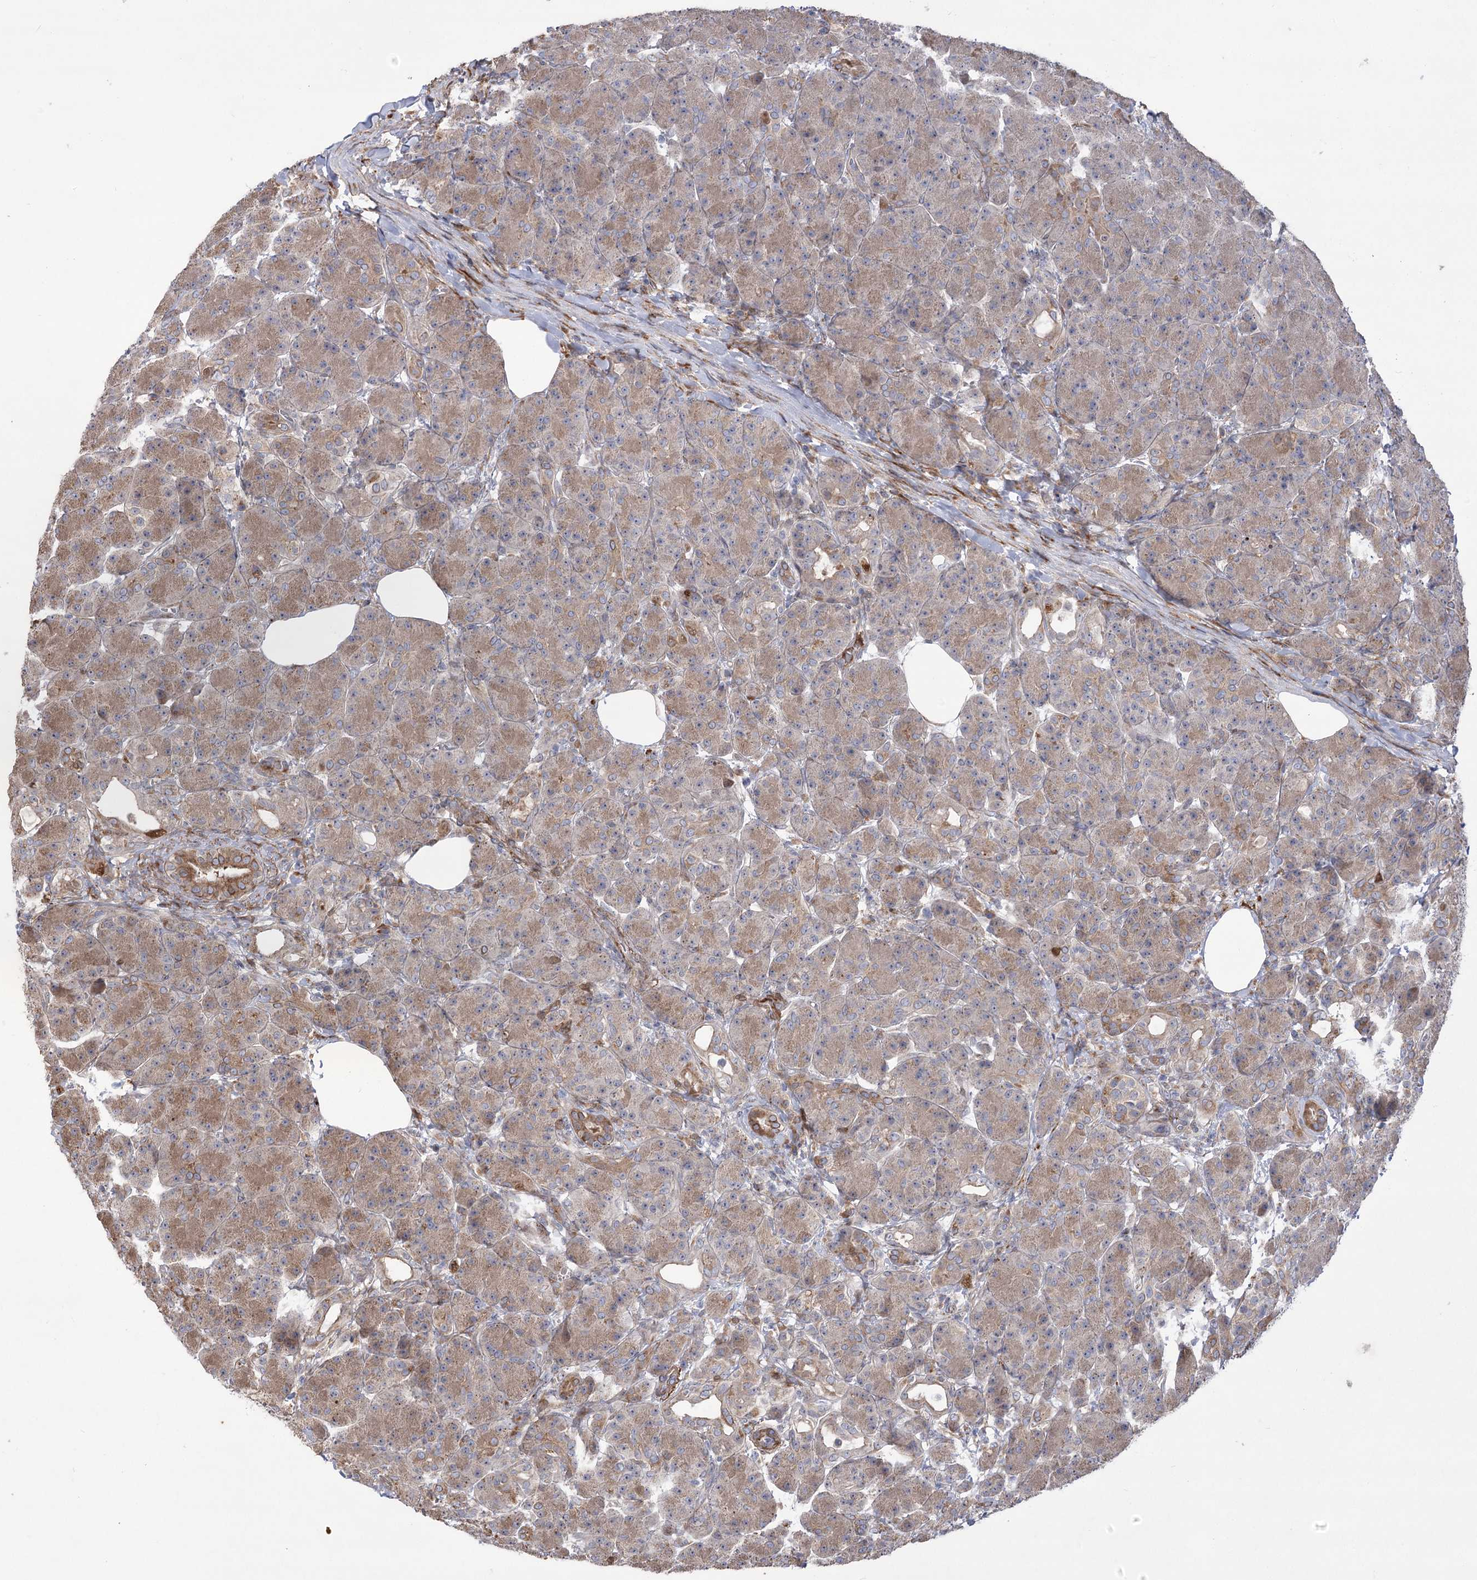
{"staining": {"intensity": "moderate", "quantity": ">75%", "location": "cytoplasmic/membranous"}, "tissue": "pancreas", "cell_type": "Exocrine glandular cells", "image_type": "normal", "snomed": [{"axis": "morphology", "description": "Normal tissue, NOS"}, {"axis": "topography", "description": "Pancreas"}], "caption": "Protein staining exhibits moderate cytoplasmic/membranous positivity in about >75% of exocrine glandular cells in benign pancreas.", "gene": "RNF24", "patient": {"sex": "male", "age": 63}}